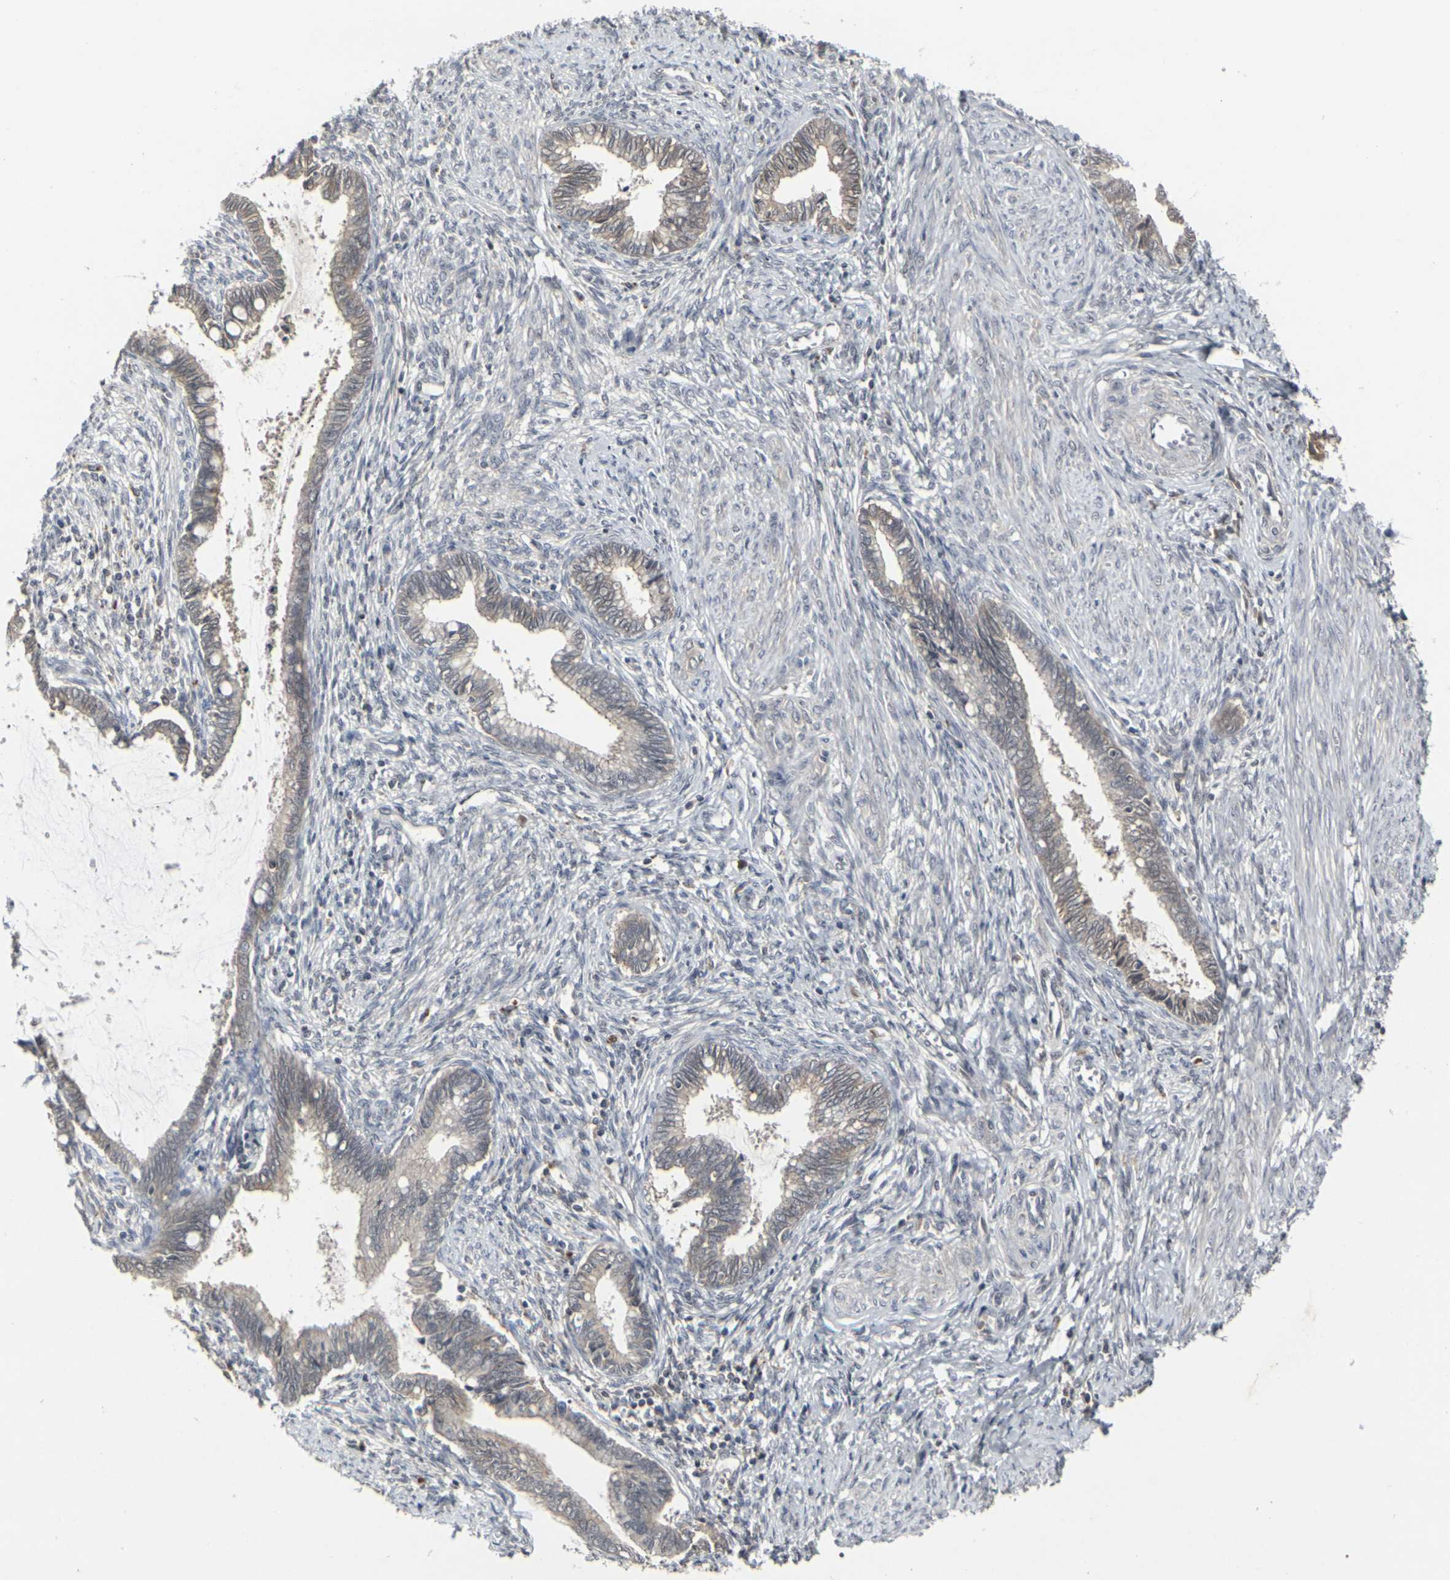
{"staining": {"intensity": "weak", "quantity": ">75%", "location": "cytoplasmic/membranous"}, "tissue": "cervical cancer", "cell_type": "Tumor cells", "image_type": "cancer", "snomed": [{"axis": "morphology", "description": "Adenocarcinoma, NOS"}, {"axis": "topography", "description": "Cervix"}], "caption": "Tumor cells reveal low levels of weak cytoplasmic/membranous staining in about >75% of cells in human cervical cancer.", "gene": "GPR19", "patient": {"sex": "female", "age": 44}}